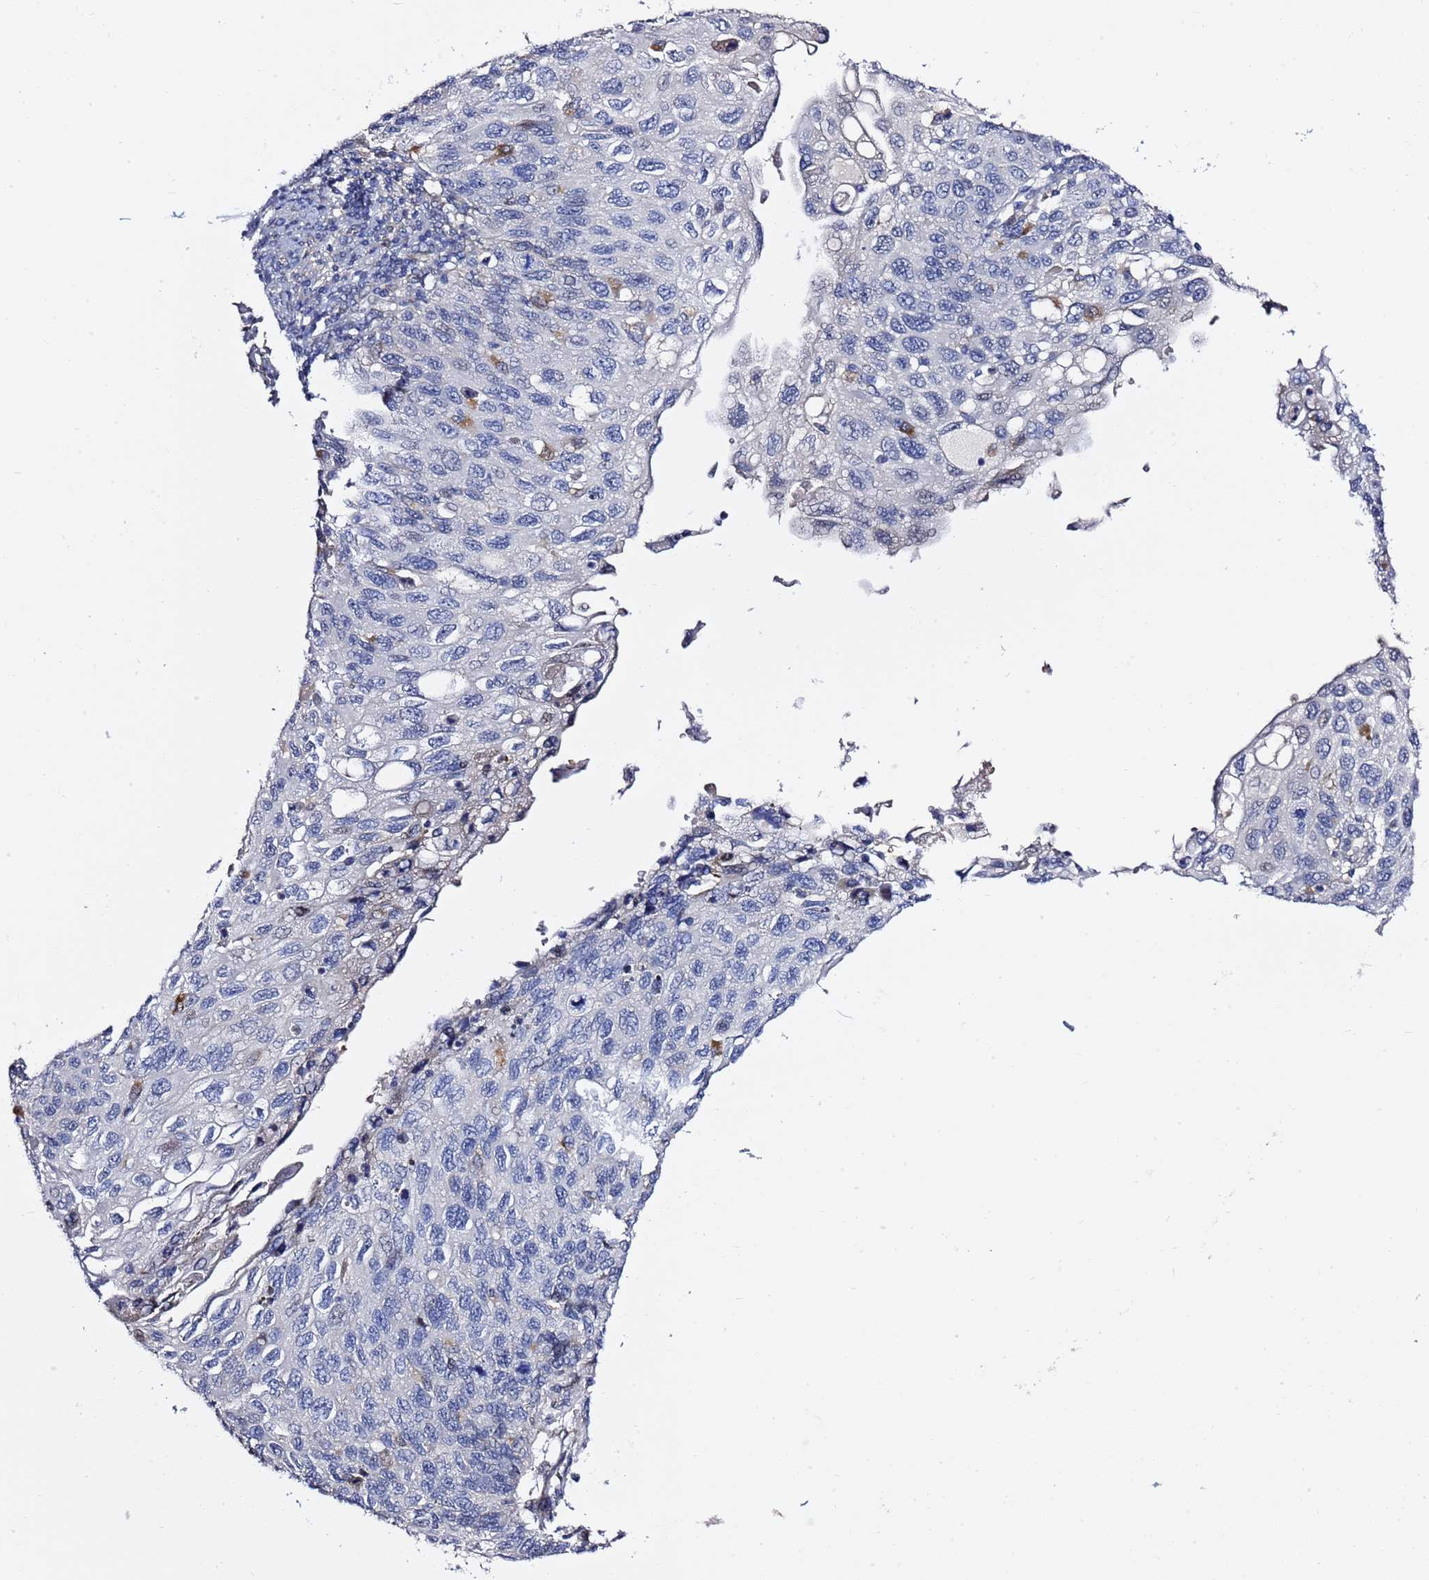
{"staining": {"intensity": "negative", "quantity": "none", "location": "none"}, "tissue": "cervical cancer", "cell_type": "Tumor cells", "image_type": "cancer", "snomed": [{"axis": "morphology", "description": "Squamous cell carcinoma, NOS"}, {"axis": "topography", "description": "Cervix"}], "caption": "Cervical squamous cell carcinoma was stained to show a protein in brown. There is no significant expression in tumor cells.", "gene": "NAT2", "patient": {"sex": "female", "age": 70}}